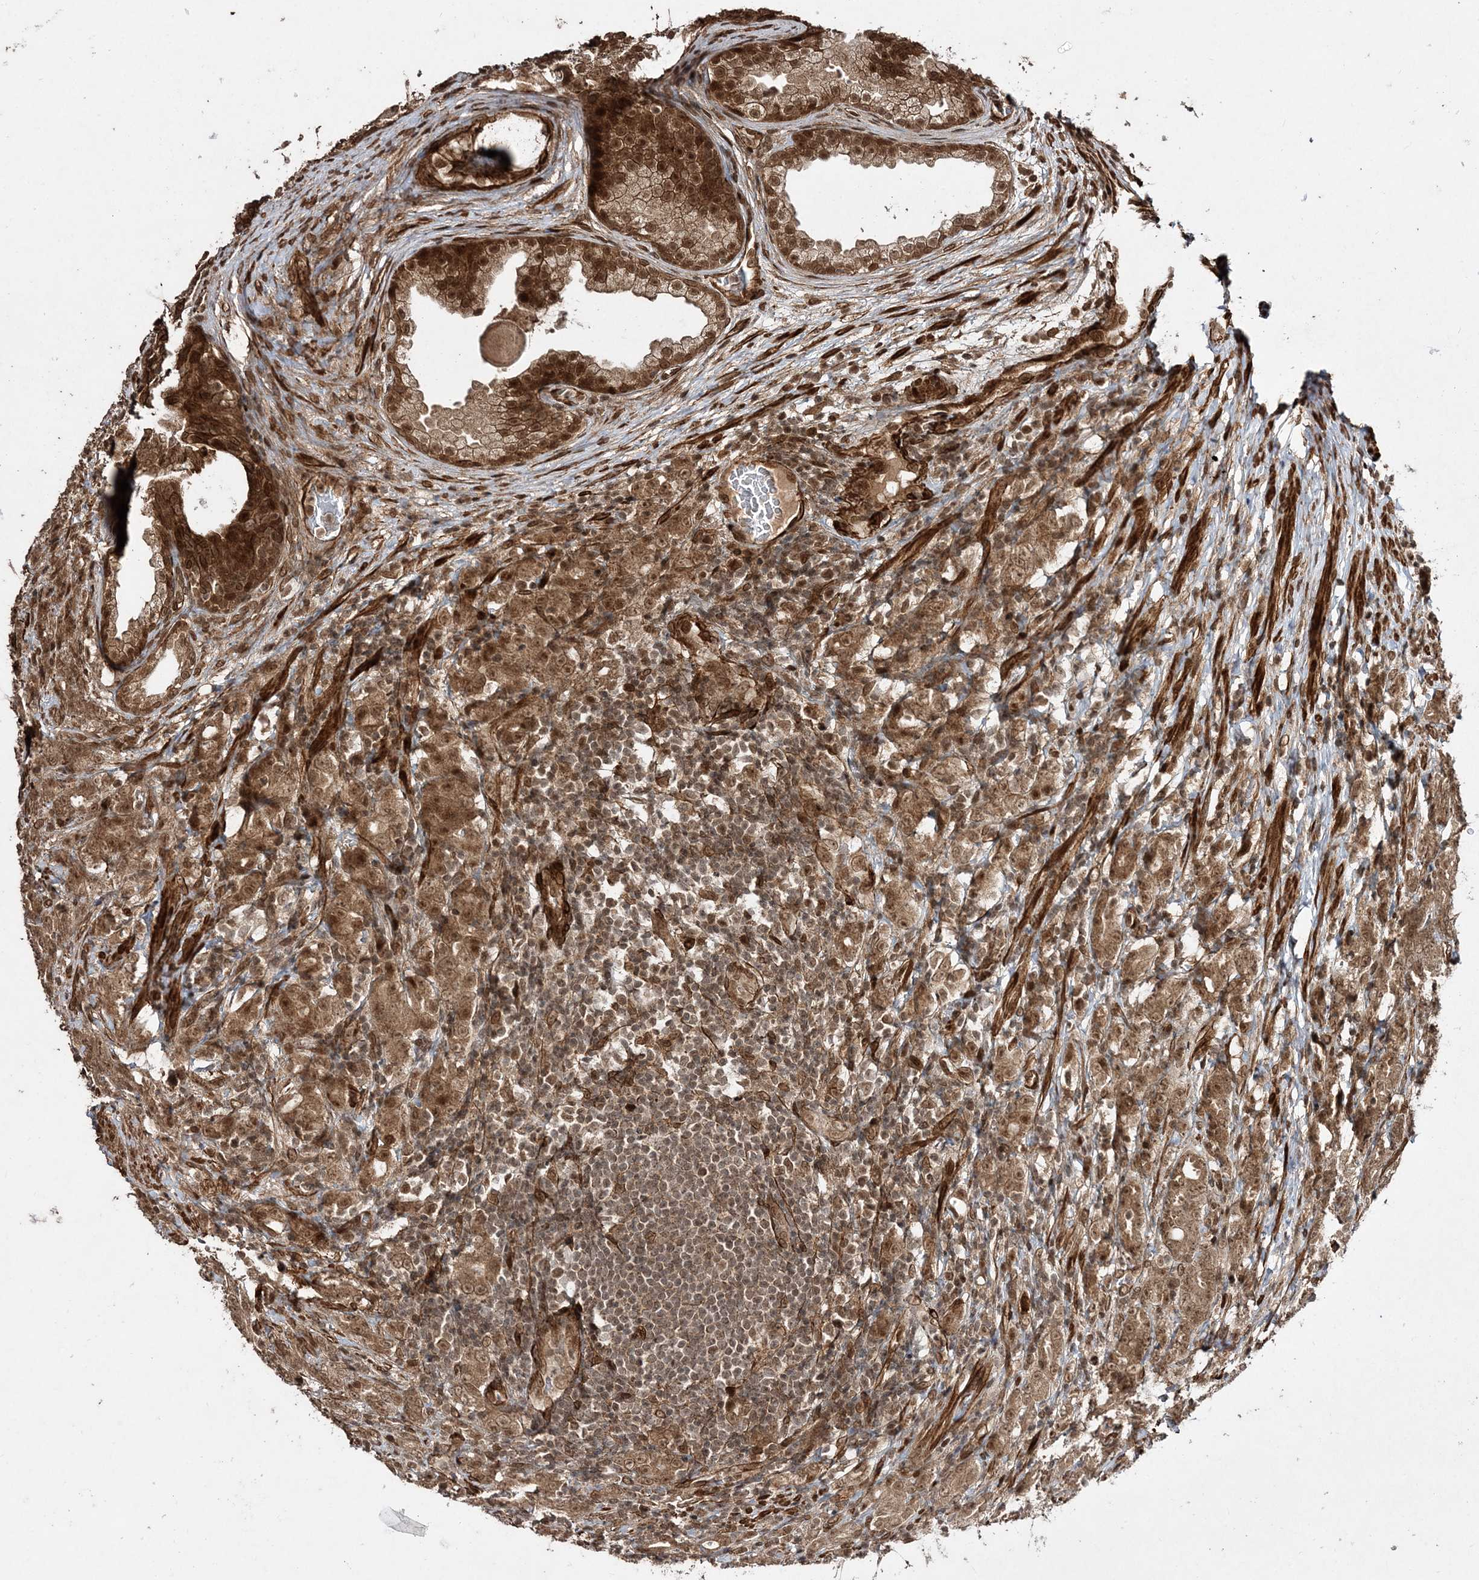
{"staining": {"intensity": "moderate", "quantity": ">75%", "location": "cytoplasmic/membranous,nuclear"}, "tissue": "prostate cancer", "cell_type": "Tumor cells", "image_type": "cancer", "snomed": [{"axis": "morphology", "description": "Adenocarcinoma, High grade"}, {"axis": "topography", "description": "Prostate"}], "caption": "The histopathology image displays immunohistochemical staining of prostate adenocarcinoma (high-grade). There is moderate cytoplasmic/membranous and nuclear staining is identified in approximately >75% of tumor cells.", "gene": "ETAA1", "patient": {"sex": "male", "age": 62}}